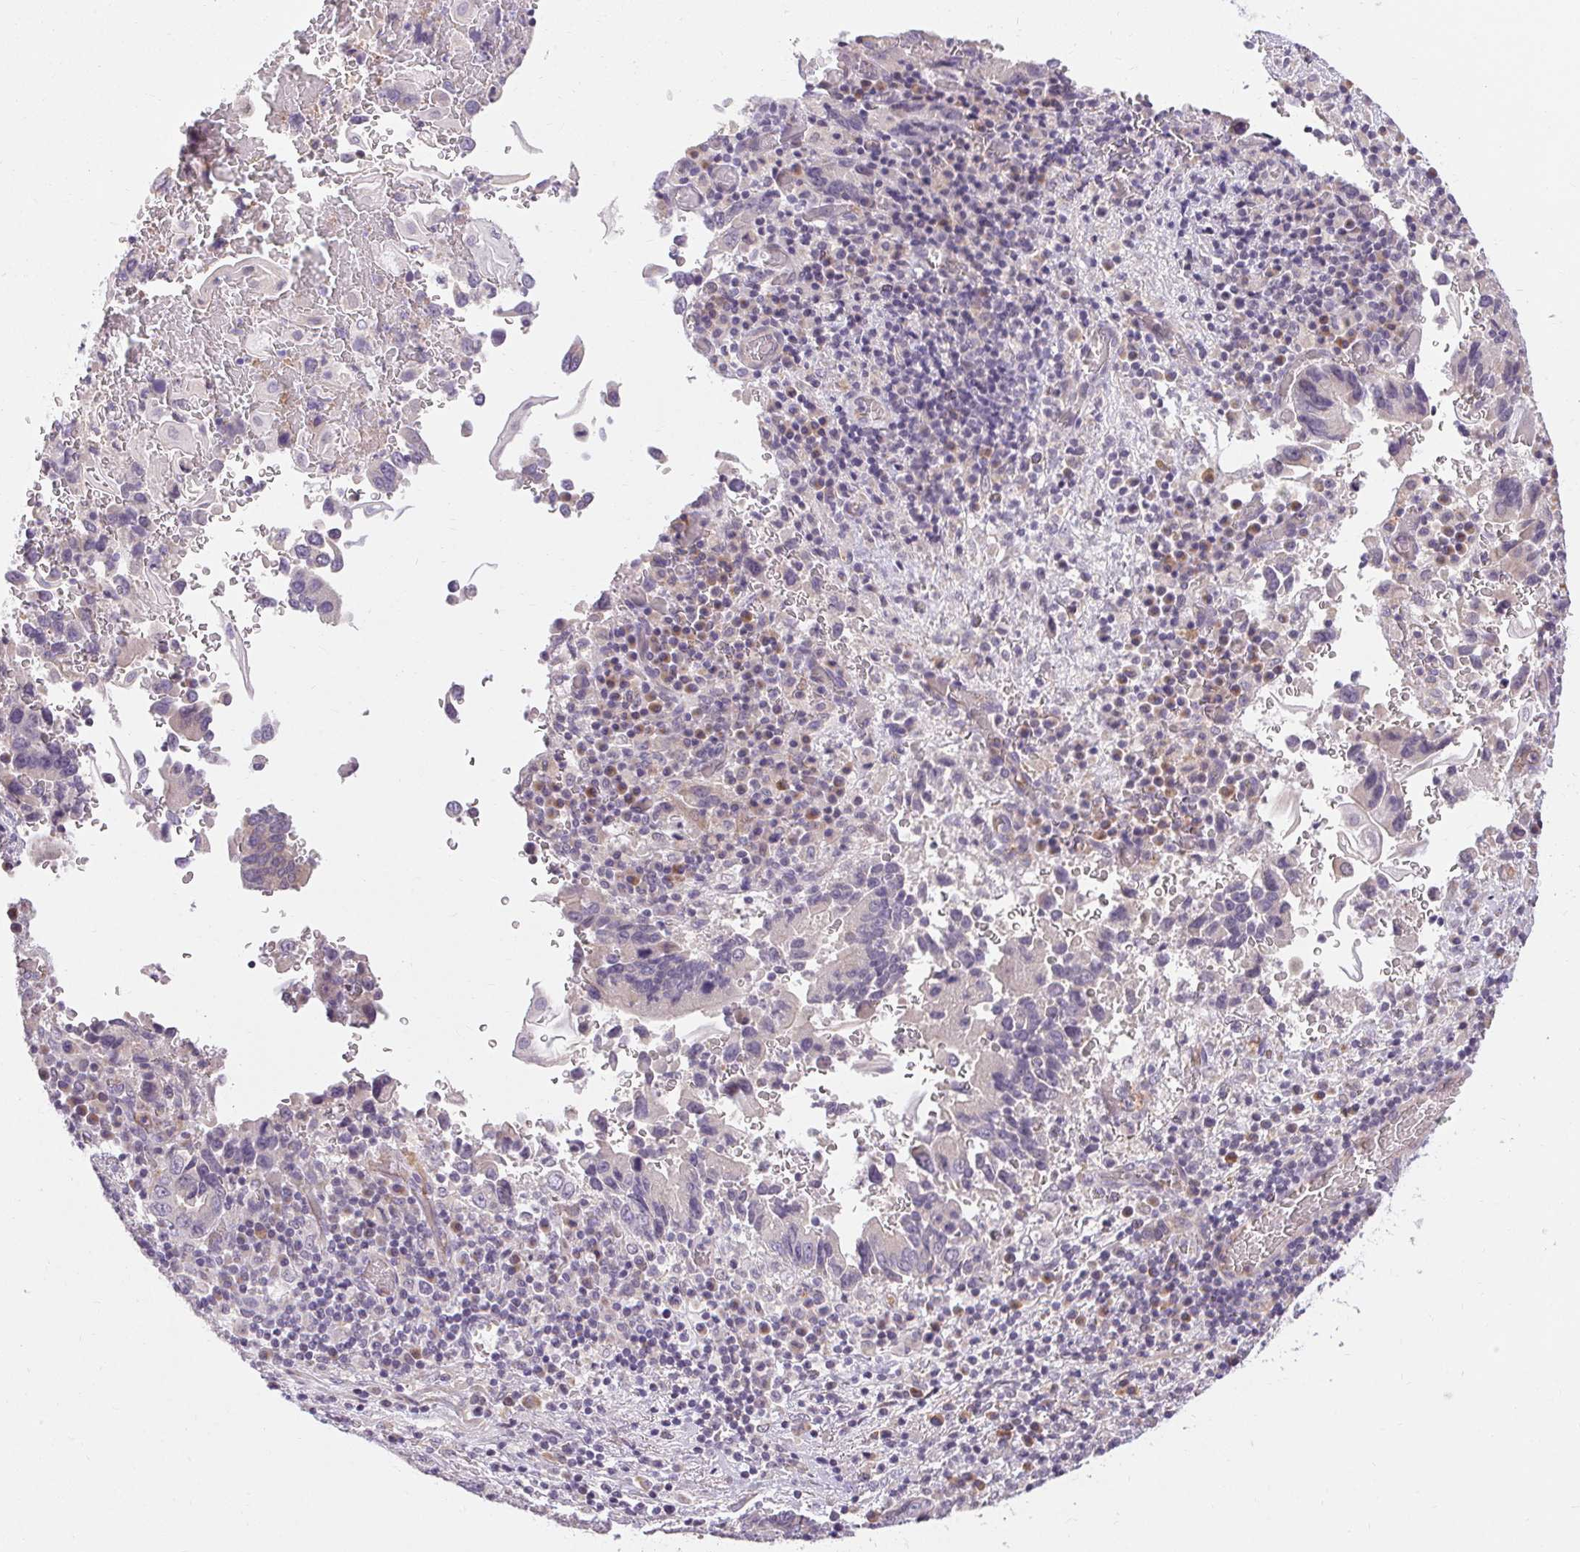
{"staining": {"intensity": "negative", "quantity": "none", "location": "none"}, "tissue": "stomach cancer", "cell_type": "Tumor cells", "image_type": "cancer", "snomed": [{"axis": "morphology", "description": "Adenocarcinoma, NOS"}, {"axis": "topography", "description": "Stomach, upper"}], "caption": "This photomicrograph is of stomach cancer stained with immunohistochemistry to label a protein in brown with the nuclei are counter-stained blue. There is no expression in tumor cells. (Brightfield microscopy of DAB IHC at high magnification).", "gene": "TMEM52B", "patient": {"sex": "male", "age": 74}}